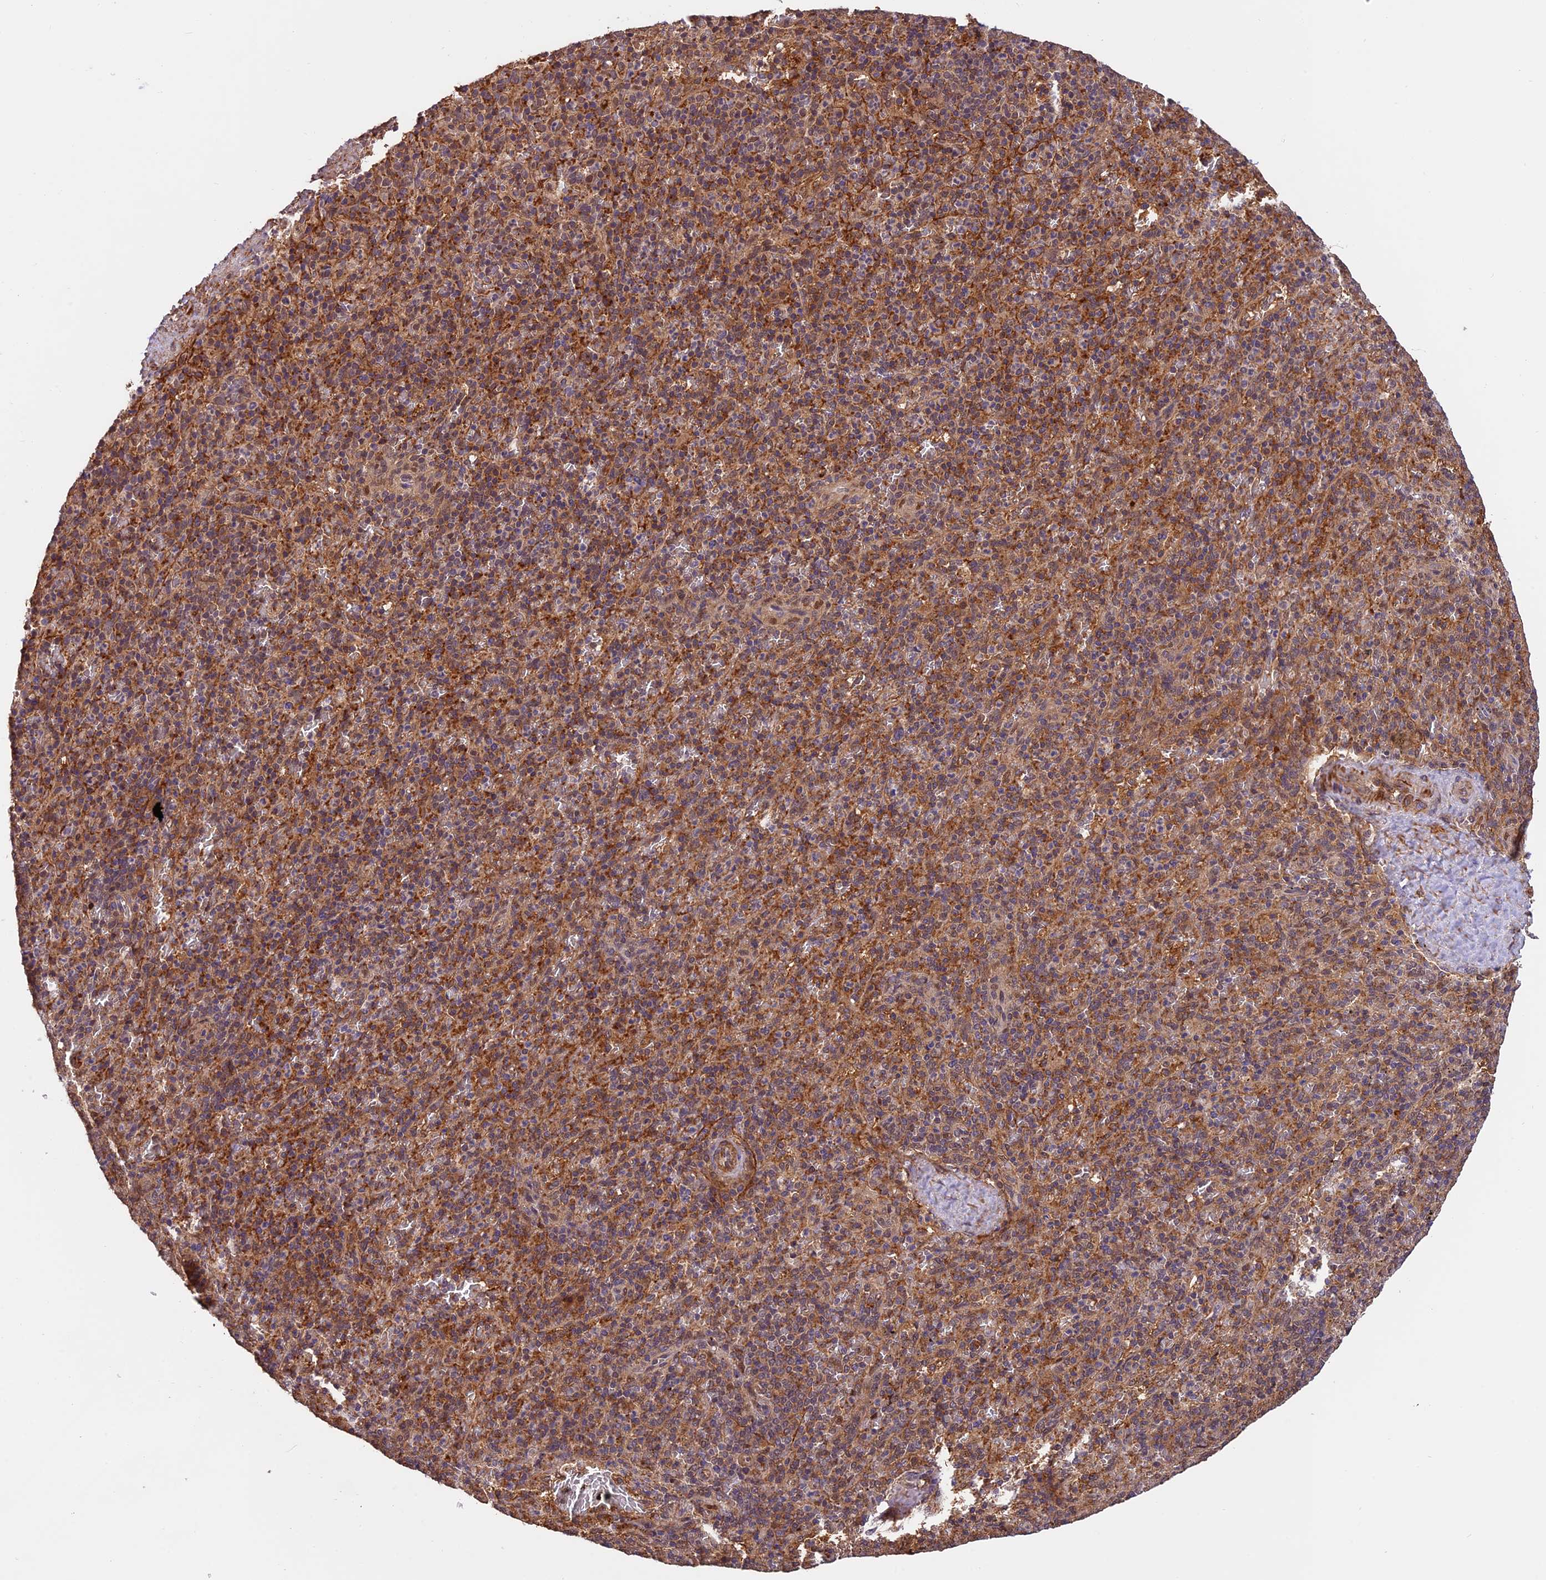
{"staining": {"intensity": "moderate", "quantity": "<25%", "location": "cytoplasmic/membranous"}, "tissue": "spleen", "cell_type": "Cells in red pulp", "image_type": "normal", "snomed": [{"axis": "morphology", "description": "Normal tissue, NOS"}, {"axis": "topography", "description": "Spleen"}], "caption": "Spleen stained with IHC demonstrates moderate cytoplasmic/membranous staining in approximately <25% of cells in red pulp.", "gene": "PSMB3", "patient": {"sex": "male", "age": 82}}